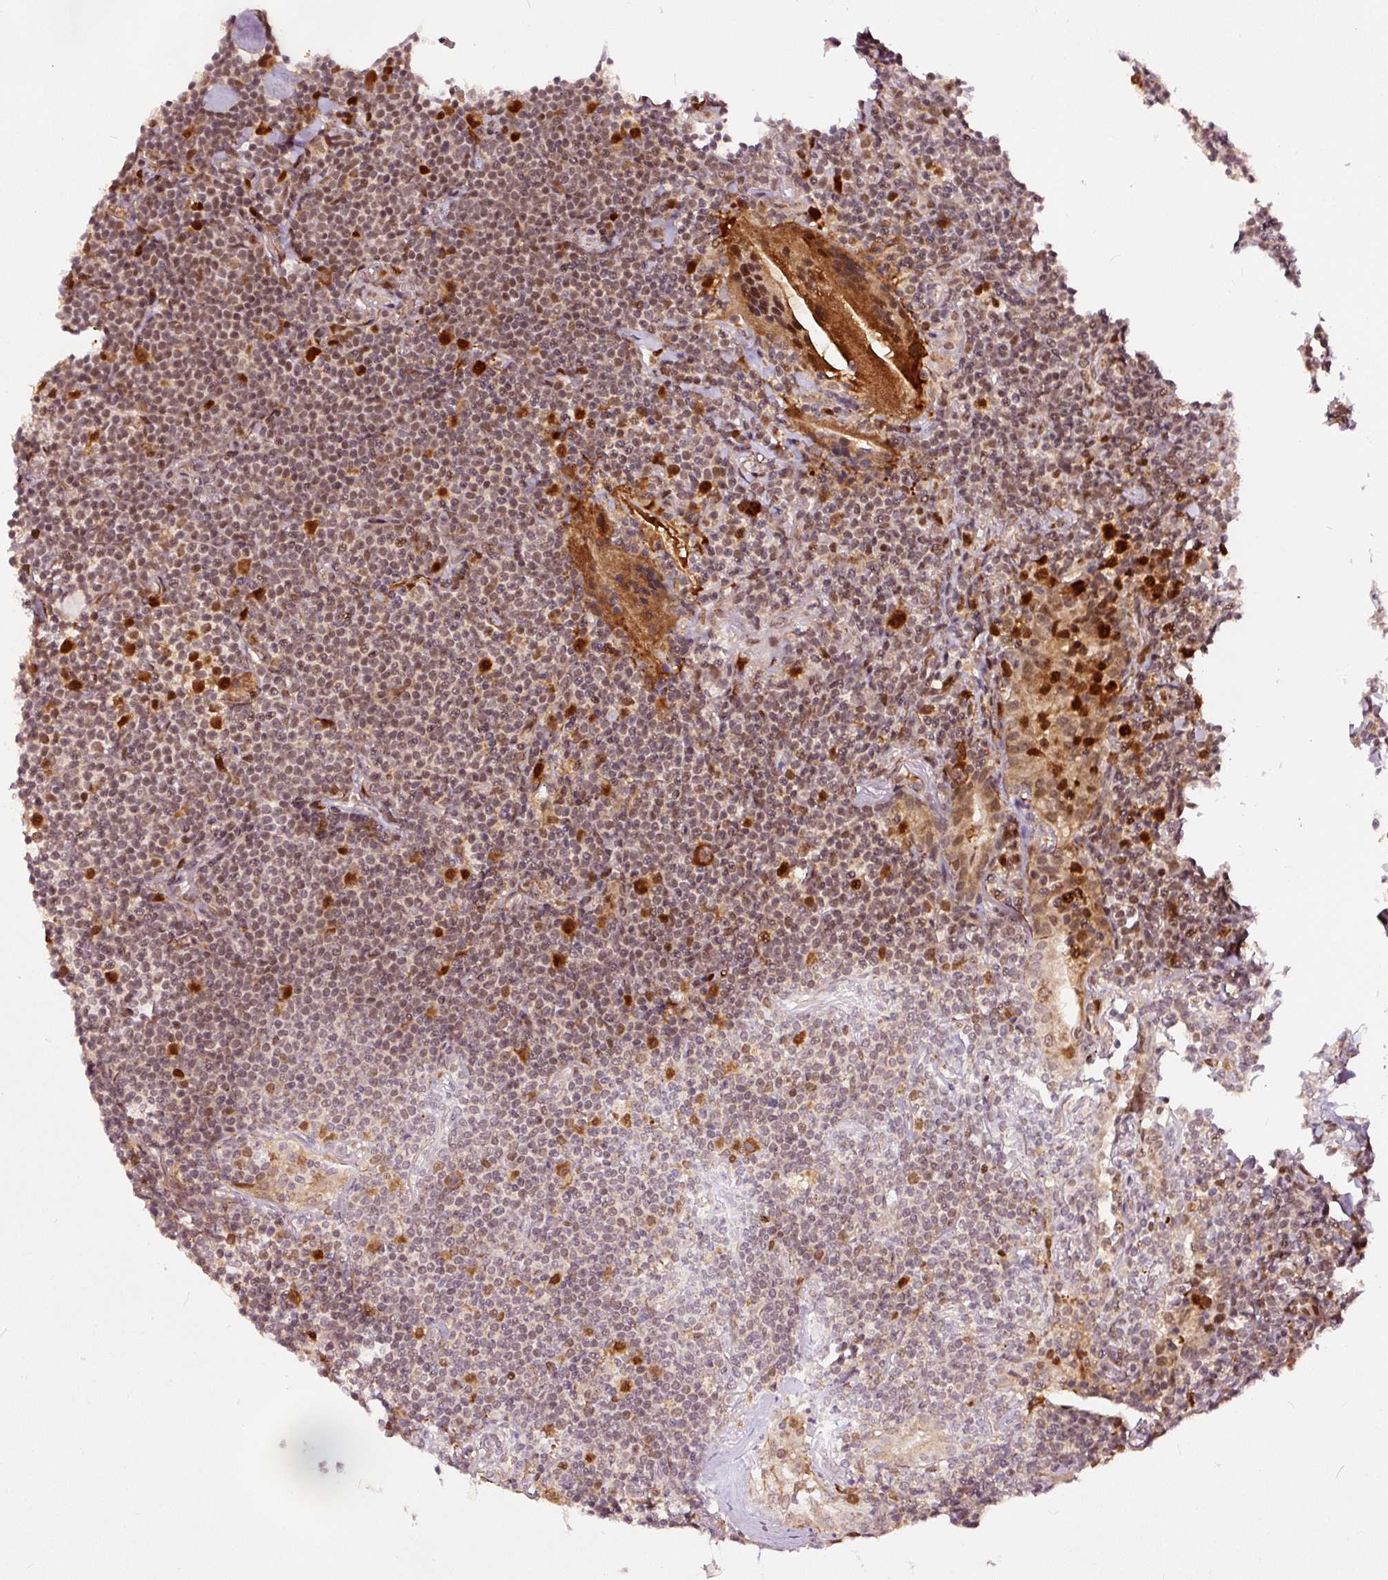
{"staining": {"intensity": "weak", "quantity": "25%-75%", "location": "nuclear"}, "tissue": "lymphoma", "cell_type": "Tumor cells", "image_type": "cancer", "snomed": [{"axis": "morphology", "description": "Malignant lymphoma, non-Hodgkin's type, Low grade"}, {"axis": "topography", "description": "Lung"}], "caption": "A brown stain highlights weak nuclear staining of a protein in human malignant lymphoma, non-Hodgkin's type (low-grade) tumor cells.", "gene": "RFC4", "patient": {"sex": "female", "age": 71}}